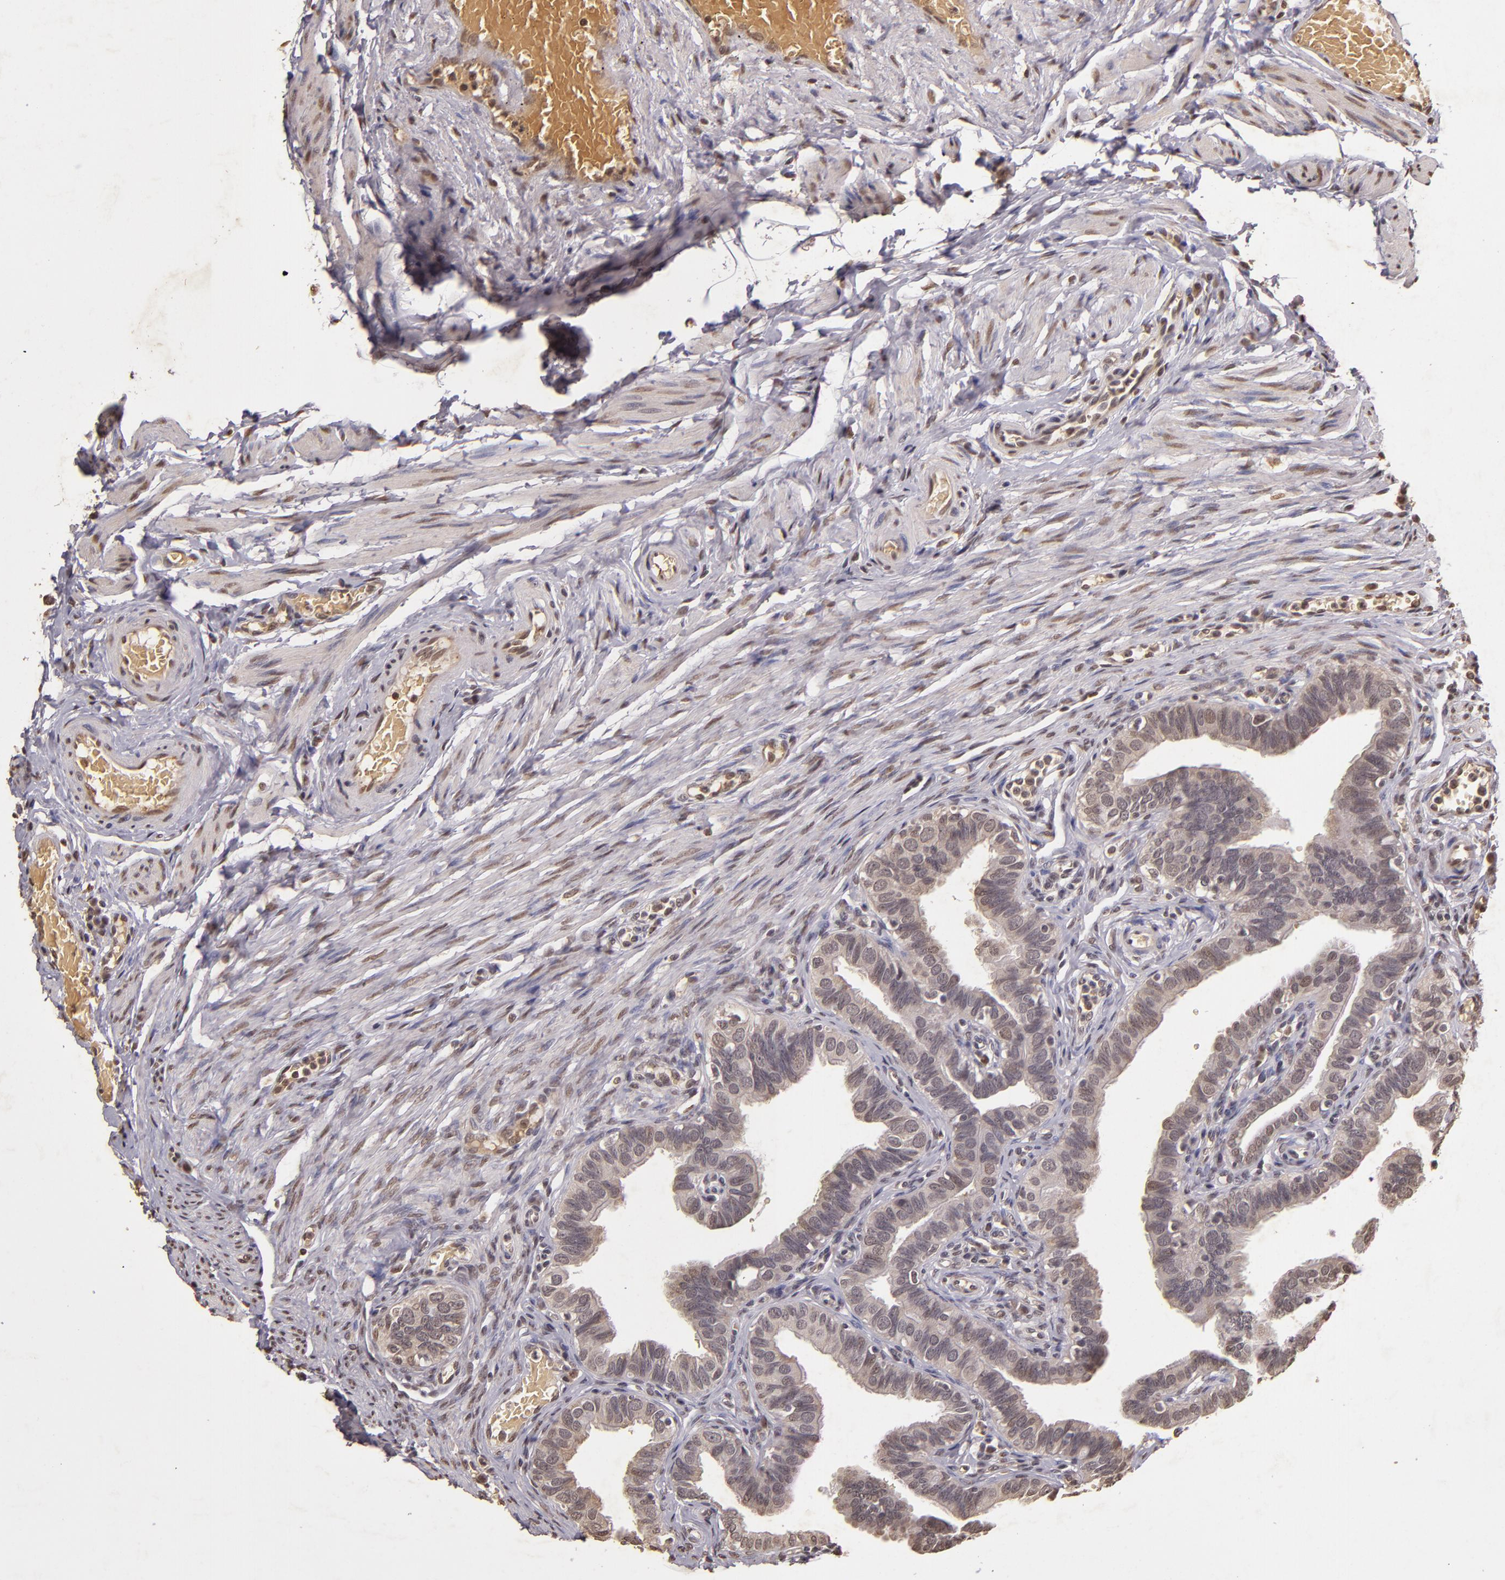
{"staining": {"intensity": "moderate", "quantity": ">75%", "location": "cytoplasmic/membranous,nuclear"}, "tissue": "fallopian tube", "cell_type": "Glandular cells", "image_type": "normal", "snomed": [{"axis": "morphology", "description": "Normal tissue, NOS"}, {"axis": "topography", "description": "Fallopian tube"}, {"axis": "topography", "description": "Ovary"}], "caption": "A photomicrograph of human fallopian tube stained for a protein shows moderate cytoplasmic/membranous,nuclear brown staining in glandular cells.", "gene": "CUL1", "patient": {"sex": "female", "age": 51}}